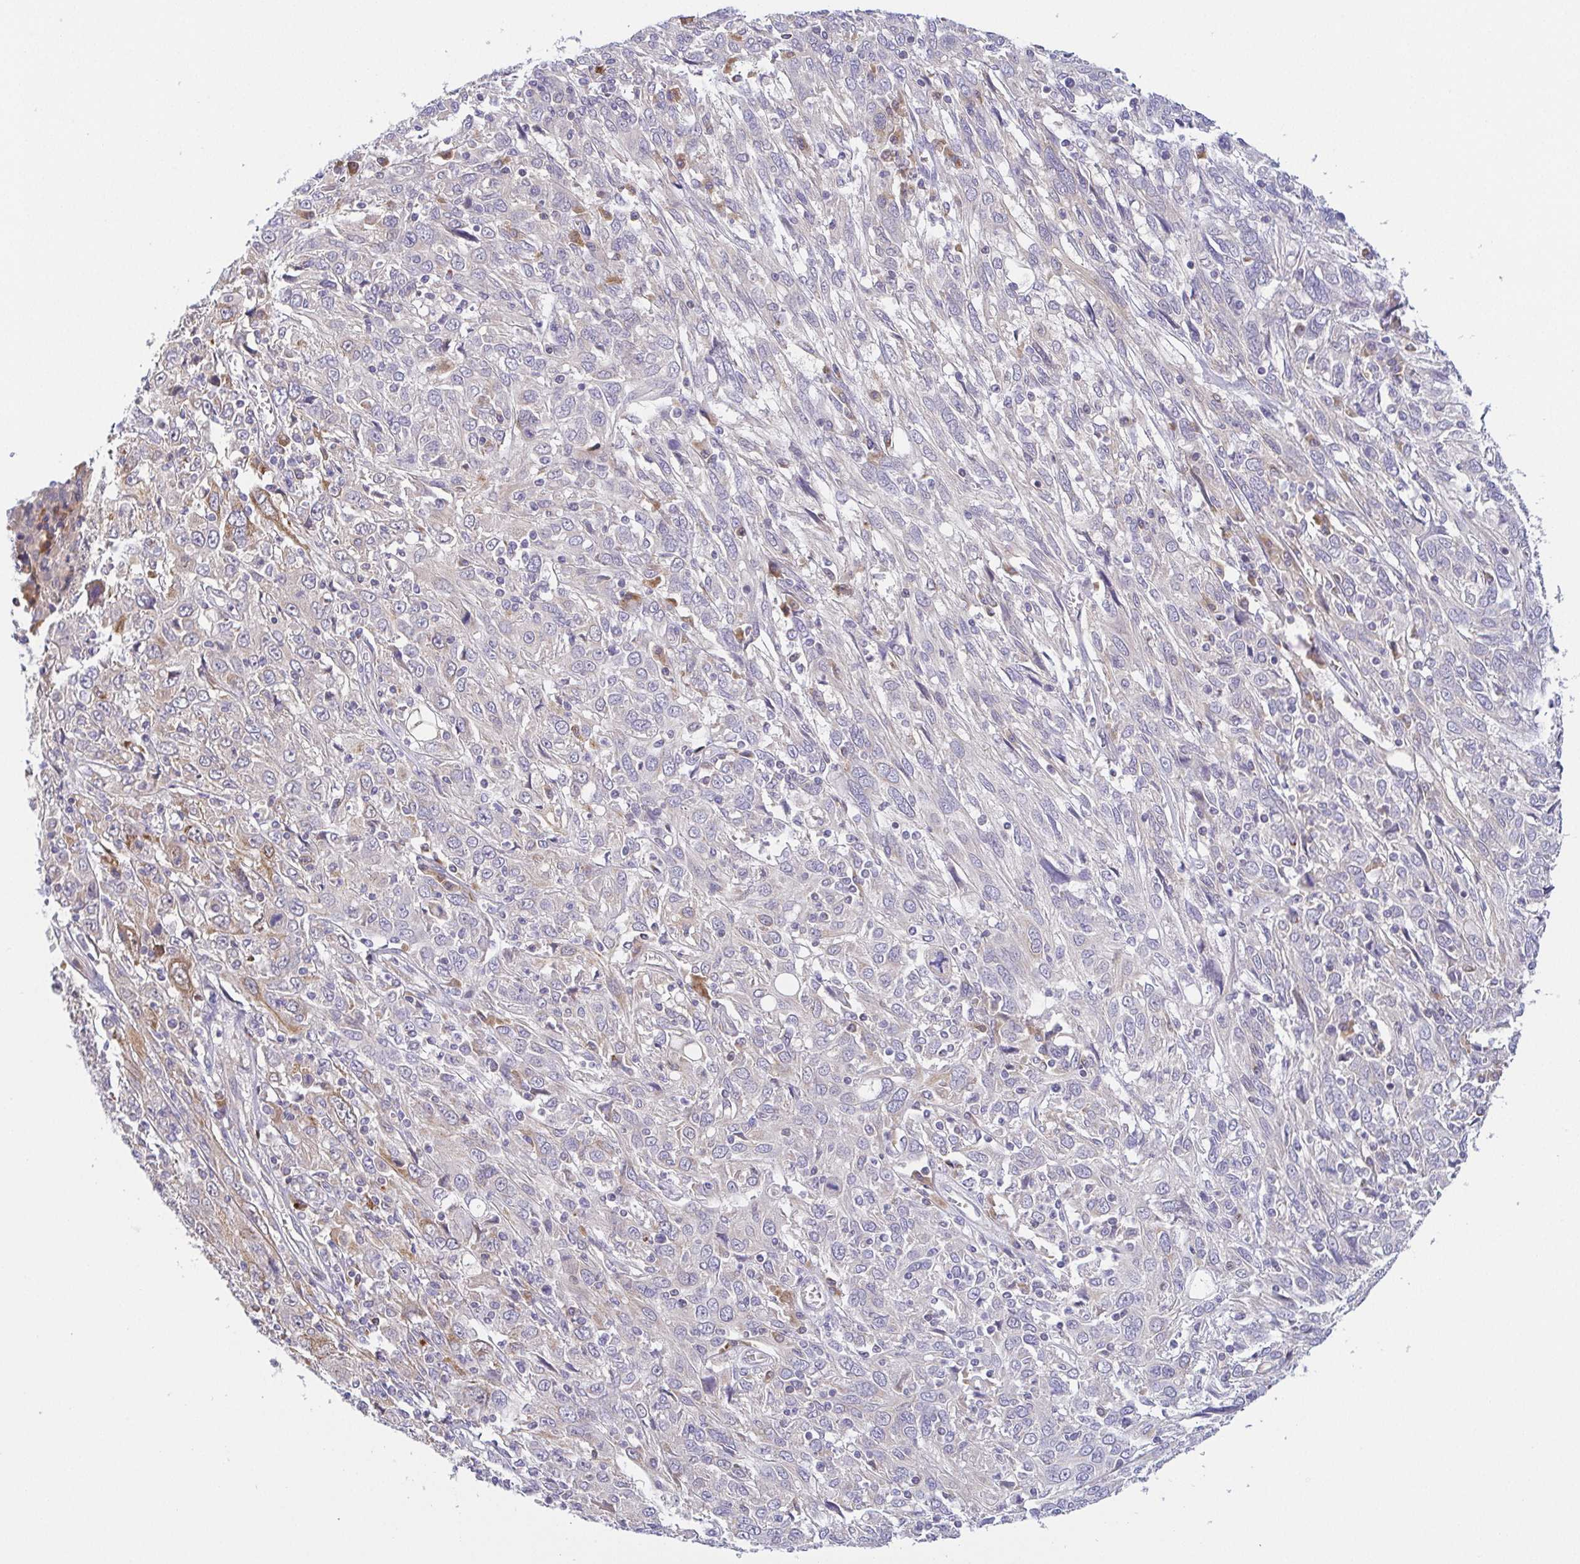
{"staining": {"intensity": "moderate", "quantity": "<25%", "location": "cytoplasmic/membranous"}, "tissue": "cervical cancer", "cell_type": "Tumor cells", "image_type": "cancer", "snomed": [{"axis": "morphology", "description": "Squamous cell carcinoma, NOS"}, {"axis": "topography", "description": "Cervix"}], "caption": "Immunohistochemical staining of human squamous cell carcinoma (cervical) exhibits moderate cytoplasmic/membranous protein staining in approximately <25% of tumor cells.", "gene": "BCL2L1", "patient": {"sex": "female", "age": 46}}